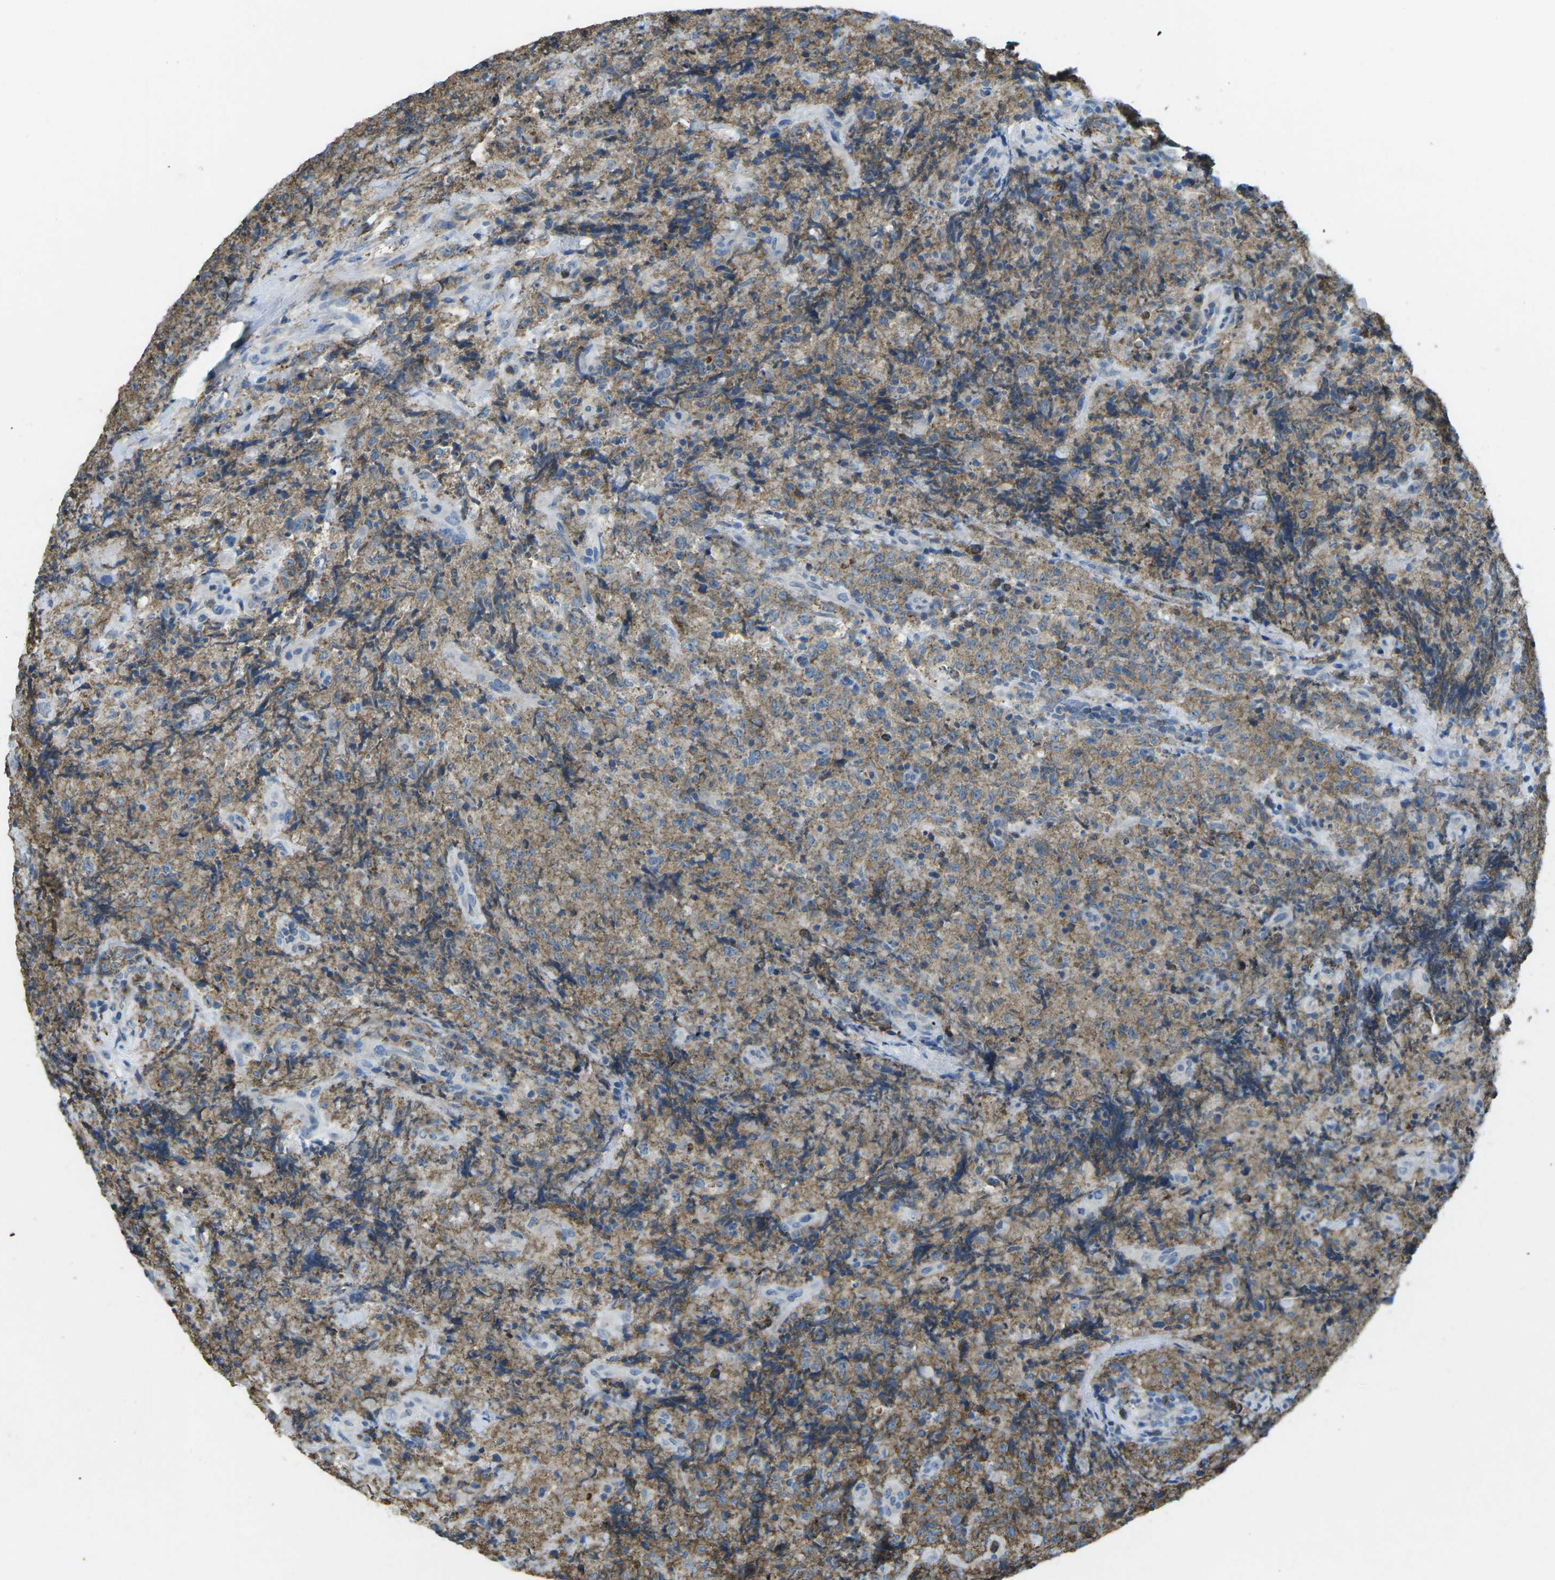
{"staining": {"intensity": "moderate", "quantity": ">75%", "location": "cytoplasmic/membranous"}, "tissue": "lymphoma", "cell_type": "Tumor cells", "image_type": "cancer", "snomed": [{"axis": "morphology", "description": "Malignant lymphoma, non-Hodgkin's type, High grade"}, {"axis": "topography", "description": "Tonsil"}], "caption": "Tumor cells exhibit moderate cytoplasmic/membranous staining in about >75% of cells in lymphoma.", "gene": "CD19", "patient": {"sex": "female", "age": 36}}